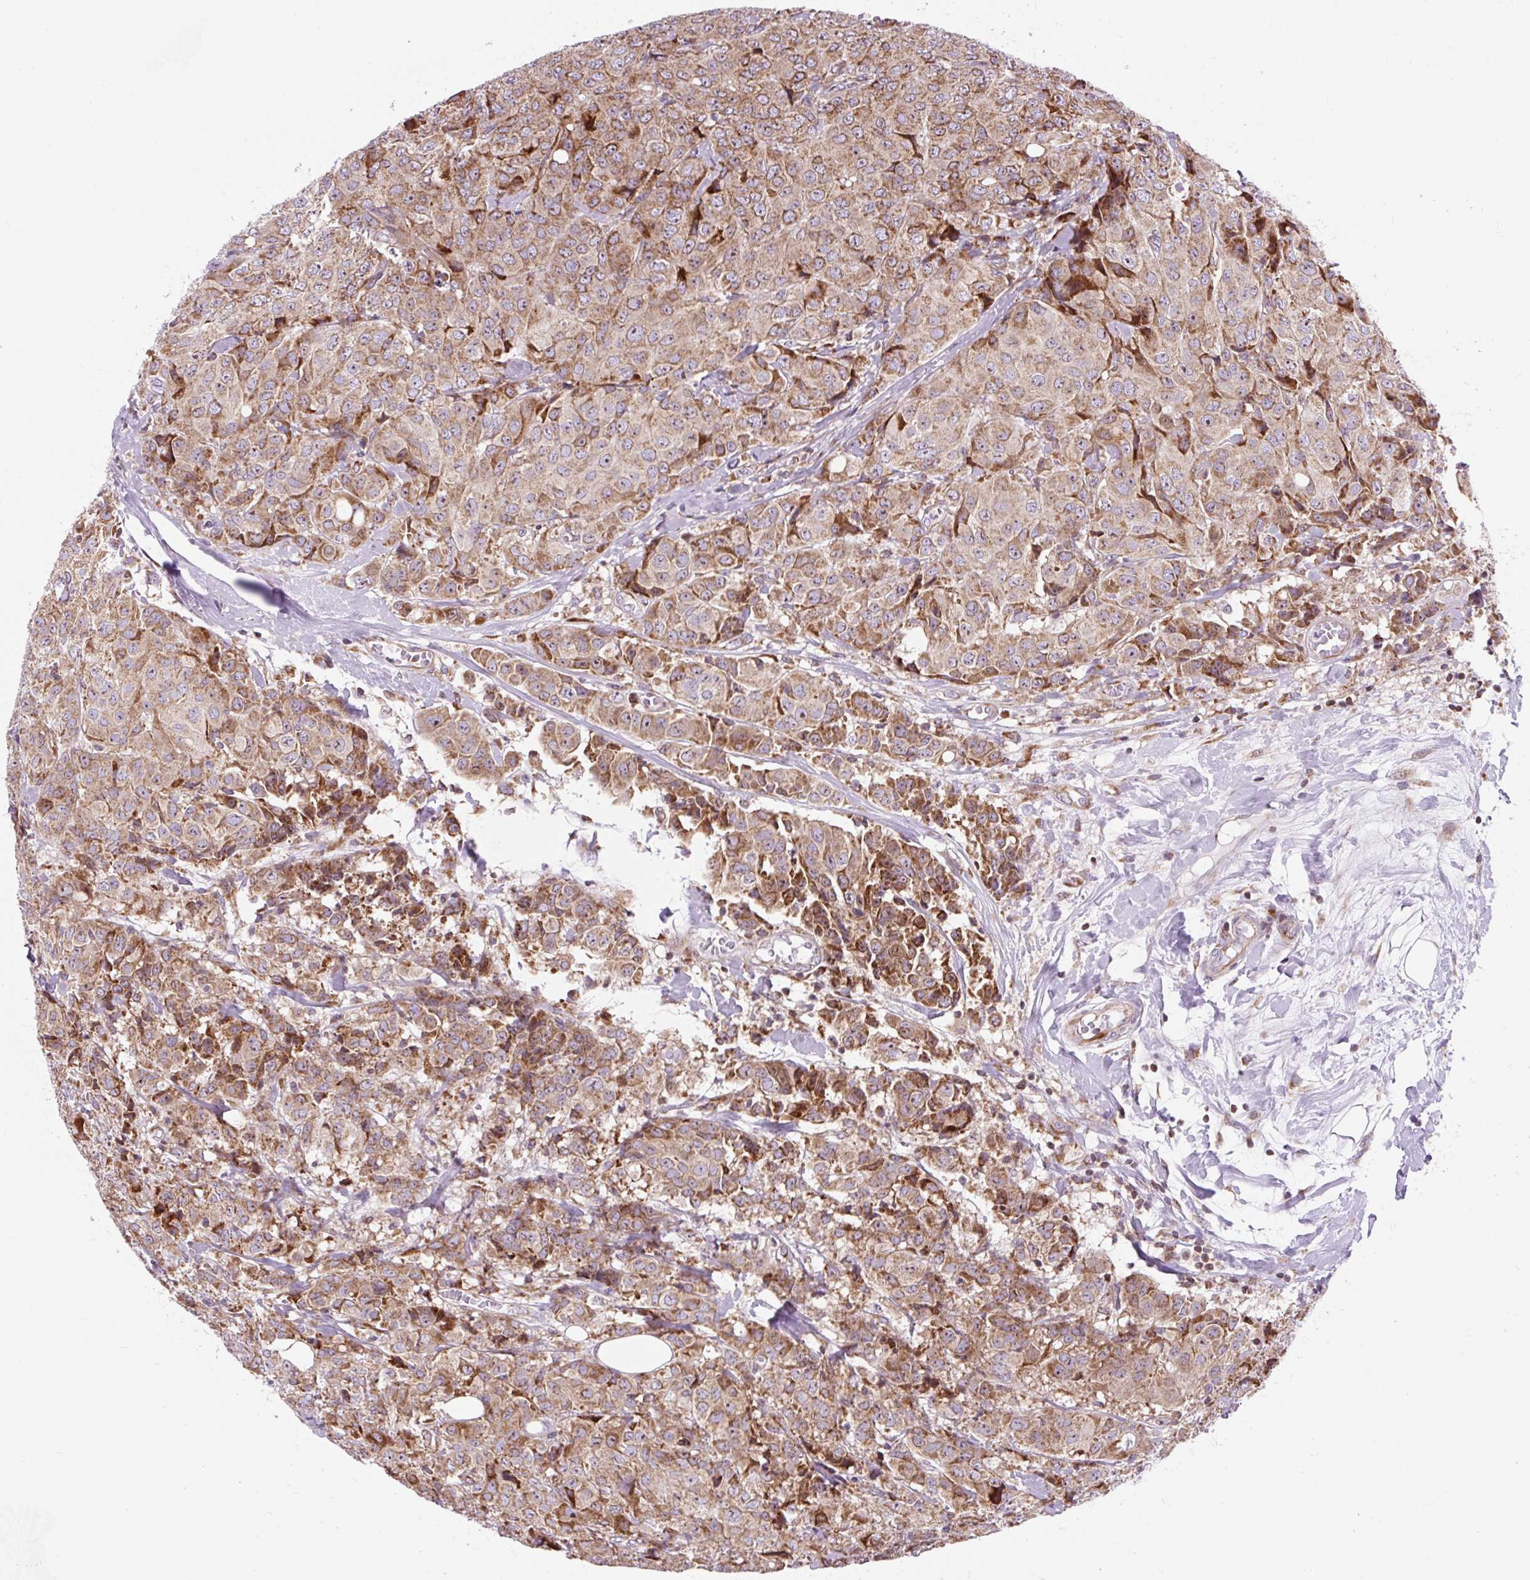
{"staining": {"intensity": "moderate", "quantity": ">75%", "location": "cytoplasmic/membranous"}, "tissue": "breast cancer", "cell_type": "Tumor cells", "image_type": "cancer", "snomed": [{"axis": "morphology", "description": "Duct carcinoma"}, {"axis": "topography", "description": "Breast"}], "caption": "Invasive ductal carcinoma (breast) stained for a protein (brown) exhibits moderate cytoplasmic/membranous positive positivity in approximately >75% of tumor cells.", "gene": "CISD3", "patient": {"sex": "female", "age": 43}}